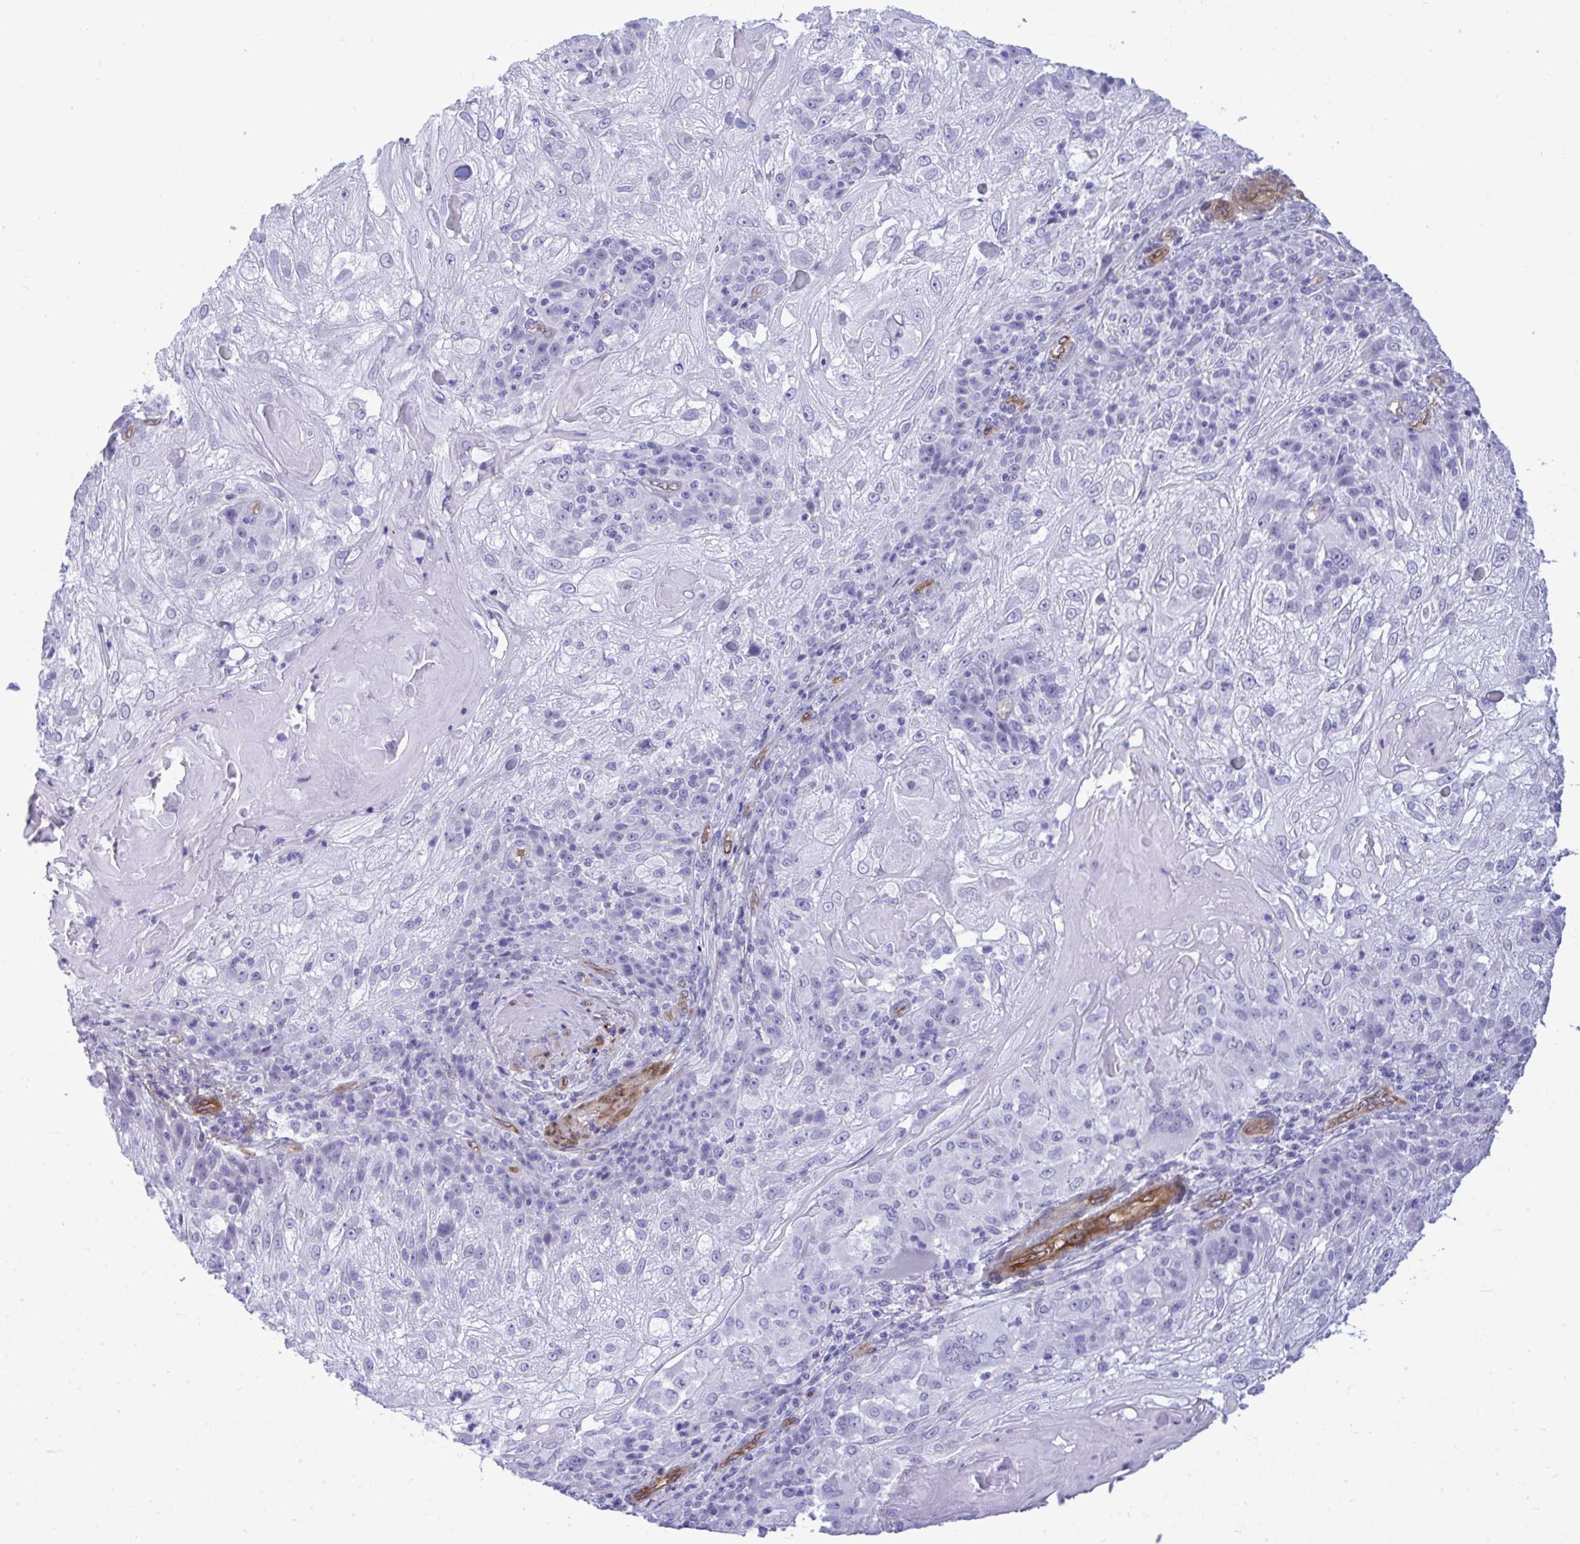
{"staining": {"intensity": "negative", "quantity": "none", "location": "none"}, "tissue": "skin cancer", "cell_type": "Tumor cells", "image_type": "cancer", "snomed": [{"axis": "morphology", "description": "Normal tissue, NOS"}, {"axis": "morphology", "description": "Squamous cell carcinoma, NOS"}, {"axis": "topography", "description": "Skin"}], "caption": "Immunohistochemistry micrograph of neoplastic tissue: squamous cell carcinoma (skin) stained with DAB (3,3'-diaminobenzidine) displays no significant protein staining in tumor cells.", "gene": "LIMS2", "patient": {"sex": "female", "age": 83}}